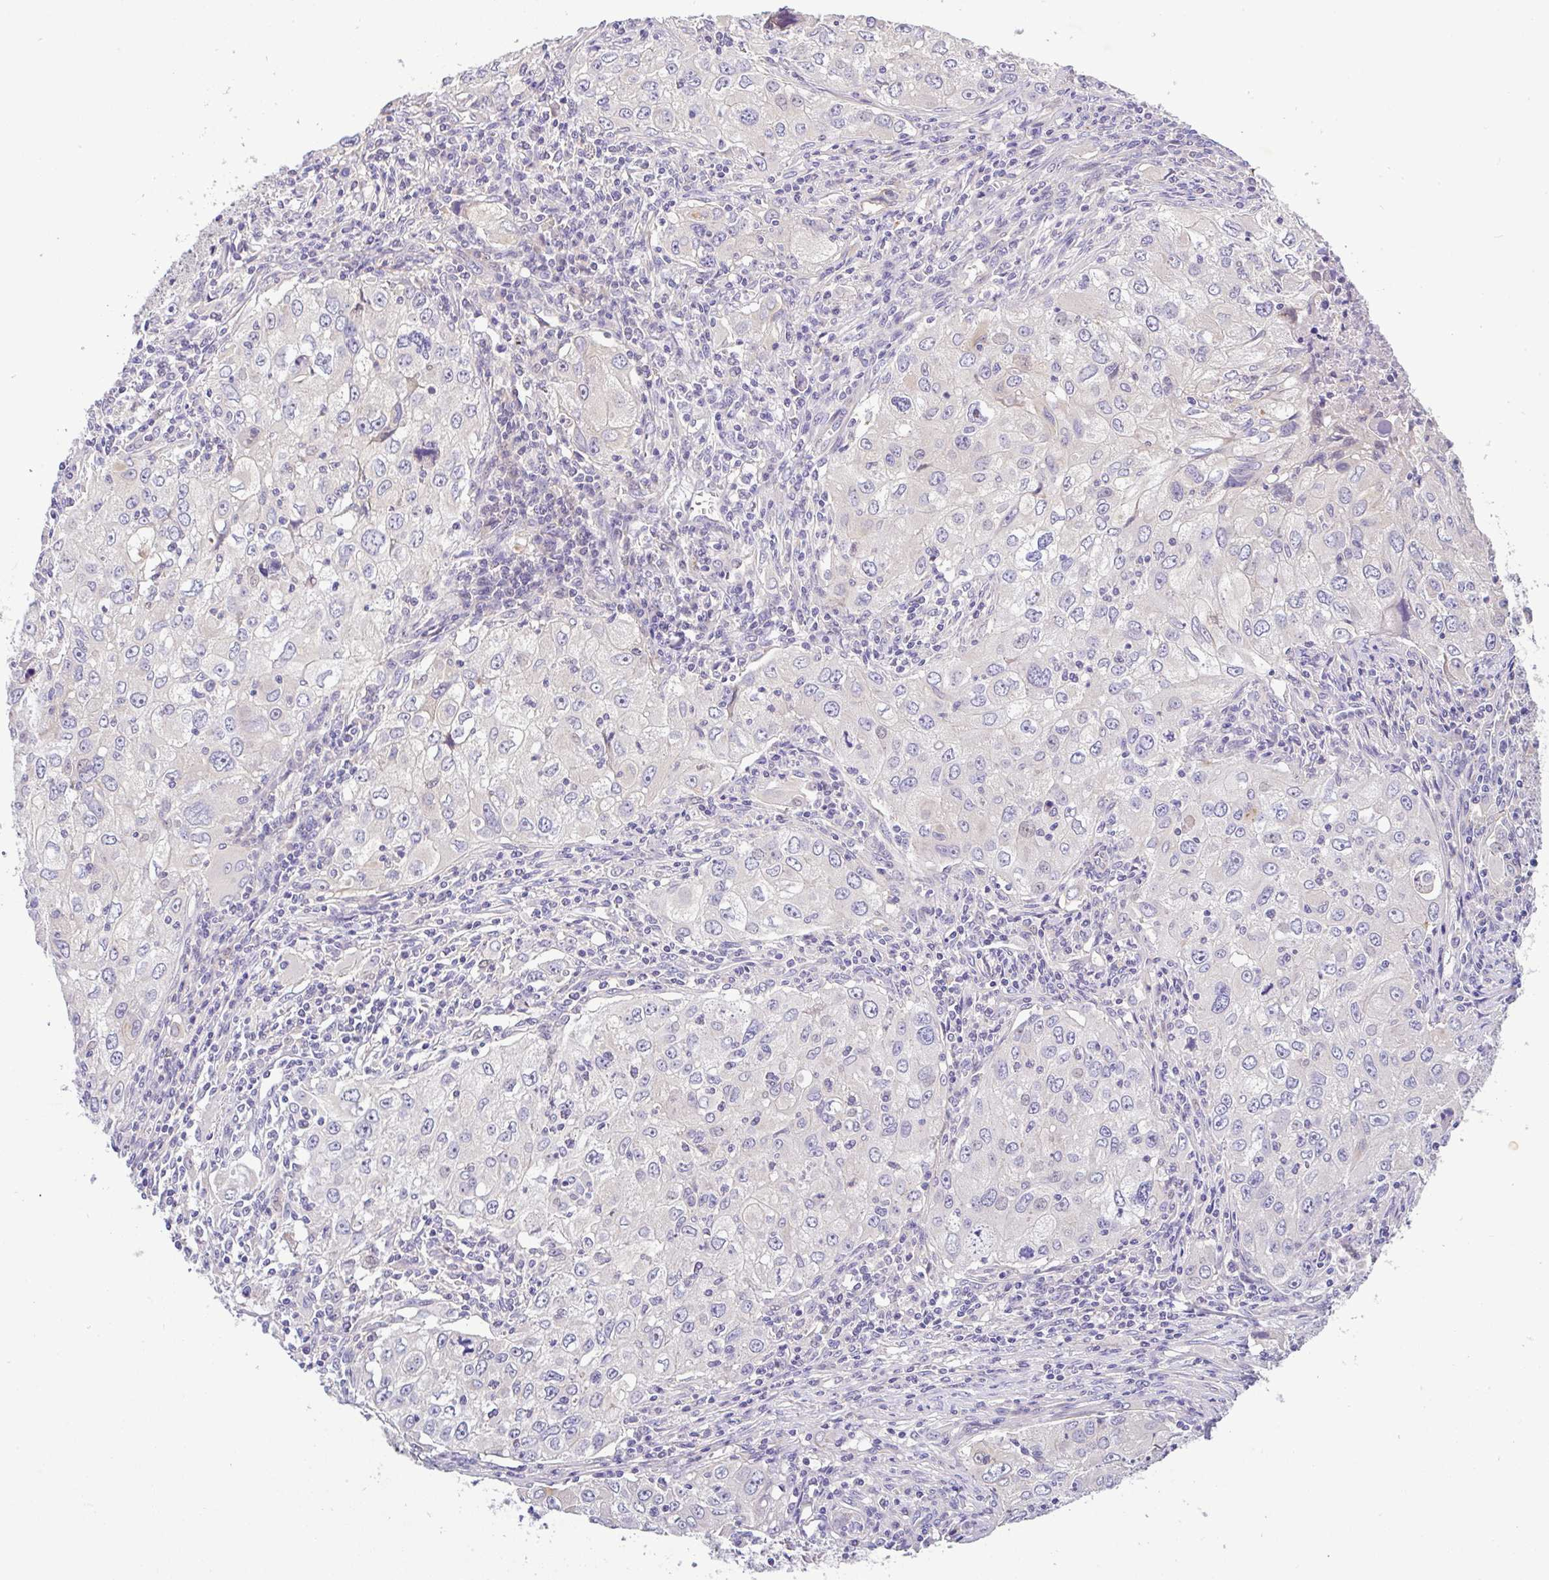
{"staining": {"intensity": "negative", "quantity": "none", "location": "none"}, "tissue": "lung cancer", "cell_type": "Tumor cells", "image_type": "cancer", "snomed": [{"axis": "morphology", "description": "Adenocarcinoma, NOS"}, {"axis": "morphology", "description": "Adenocarcinoma, metastatic, NOS"}, {"axis": "topography", "description": "Lymph node"}, {"axis": "topography", "description": "Lung"}], "caption": "An image of human lung cancer (metastatic adenocarcinoma) is negative for staining in tumor cells.", "gene": "EPN3", "patient": {"sex": "female", "age": 42}}